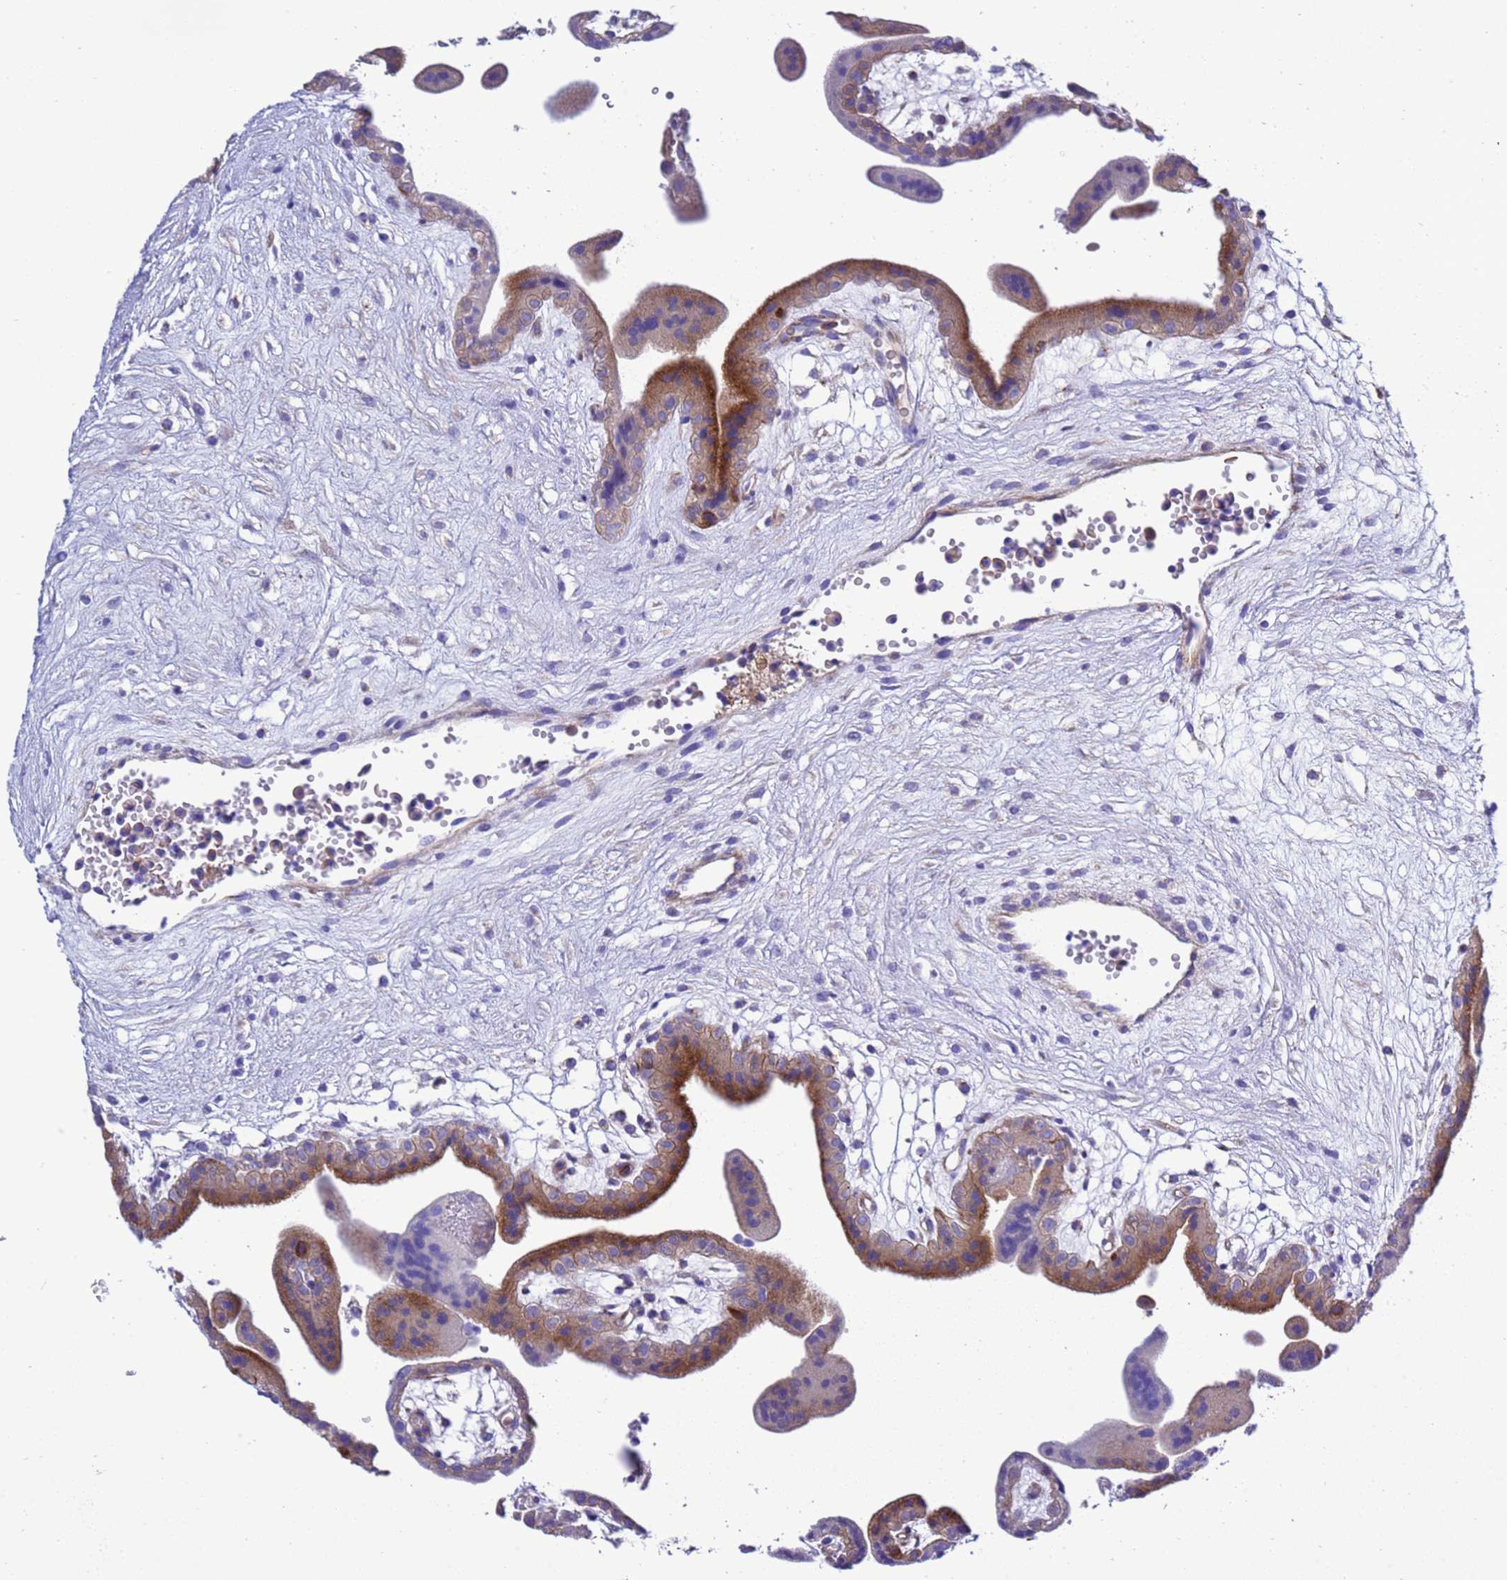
{"staining": {"intensity": "moderate", "quantity": "<25%", "location": "cytoplasmic/membranous"}, "tissue": "placenta", "cell_type": "Trophoblastic cells", "image_type": "normal", "snomed": [{"axis": "morphology", "description": "Normal tissue, NOS"}, {"axis": "topography", "description": "Placenta"}], "caption": "Approximately <25% of trophoblastic cells in unremarkable placenta demonstrate moderate cytoplasmic/membranous protein expression as visualized by brown immunohistochemical staining.", "gene": "KICS2", "patient": {"sex": "female", "age": 18}}